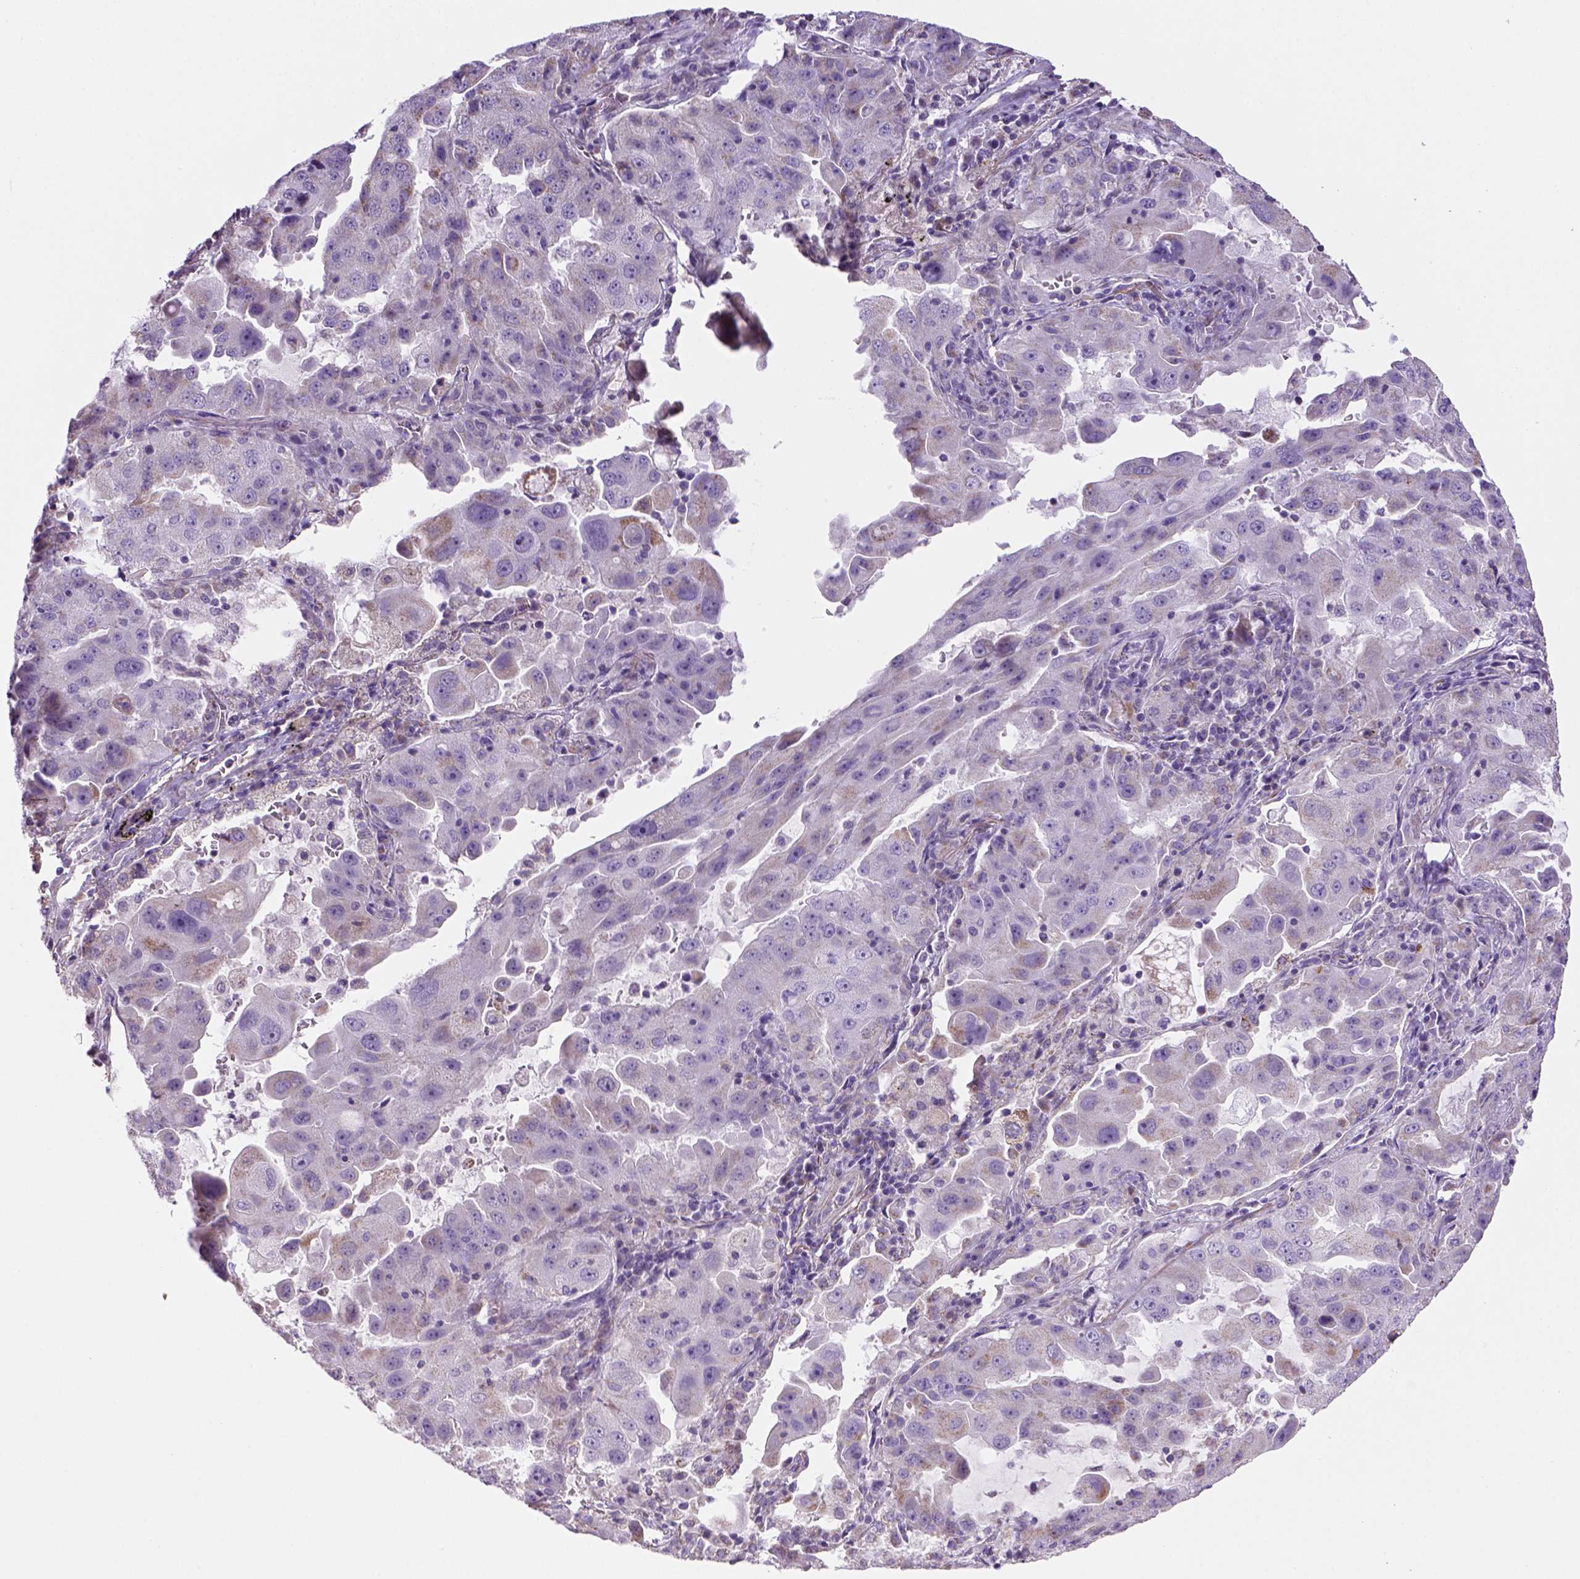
{"staining": {"intensity": "negative", "quantity": "none", "location": "none"}, "tissue": "lung cancer", "cell_type": "Tumor cells", "image_type": "cancer", "snomed": [{"axis": "morphology", "description": "Adenocarcinoma, NOS"}, {"axis": "topography", "description": "Lung"}], "caption": "Immunohistochemistry (IHC) of lung cancer (adenocarcinoma) displays no positivity in tumor cells.", "gene": "HTRA1", "patient": {"sex": "female", "age": 61}}